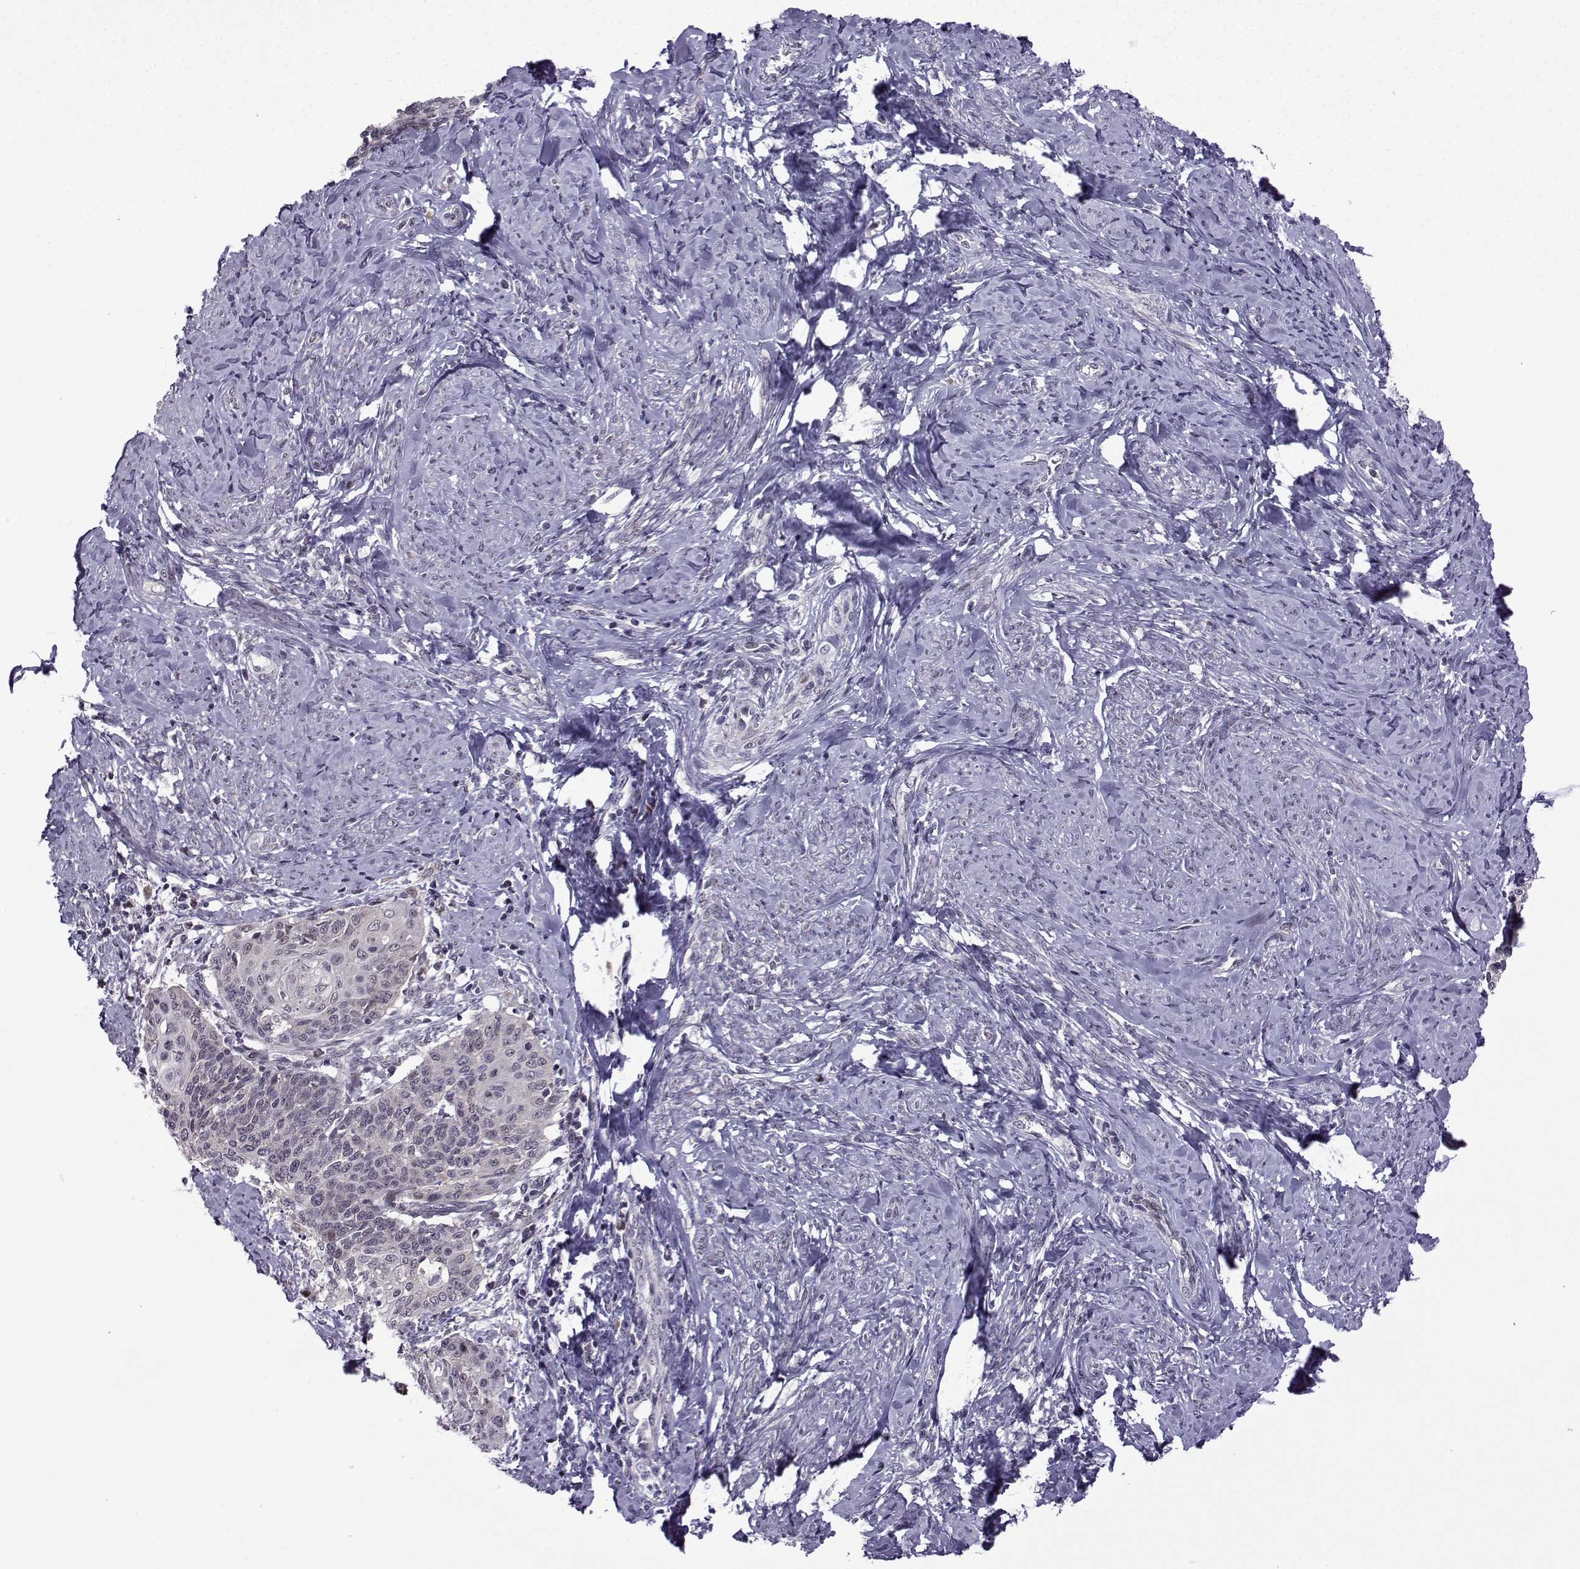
{"staining": {"intensity": "negative", "quantity": "none", "location": "none"}, "tissue": "cervical cancer", "cell_type": "Tumor cells", "image_type": "cancer", "snomed": [{"axis": "morphology", "description": "Normal tissue, NOS"}, {"axis": "morphology", "description": "Squamous cell carcinoma, NOS"}, {"axis": "topography", "description": "Cervix"}], "caption": "Human cervical cancer stained for a protein using IHC exhibits no expression in tumor cells.", "gene": "FGF3", "patient": {"sex": "female", "age": 39}}